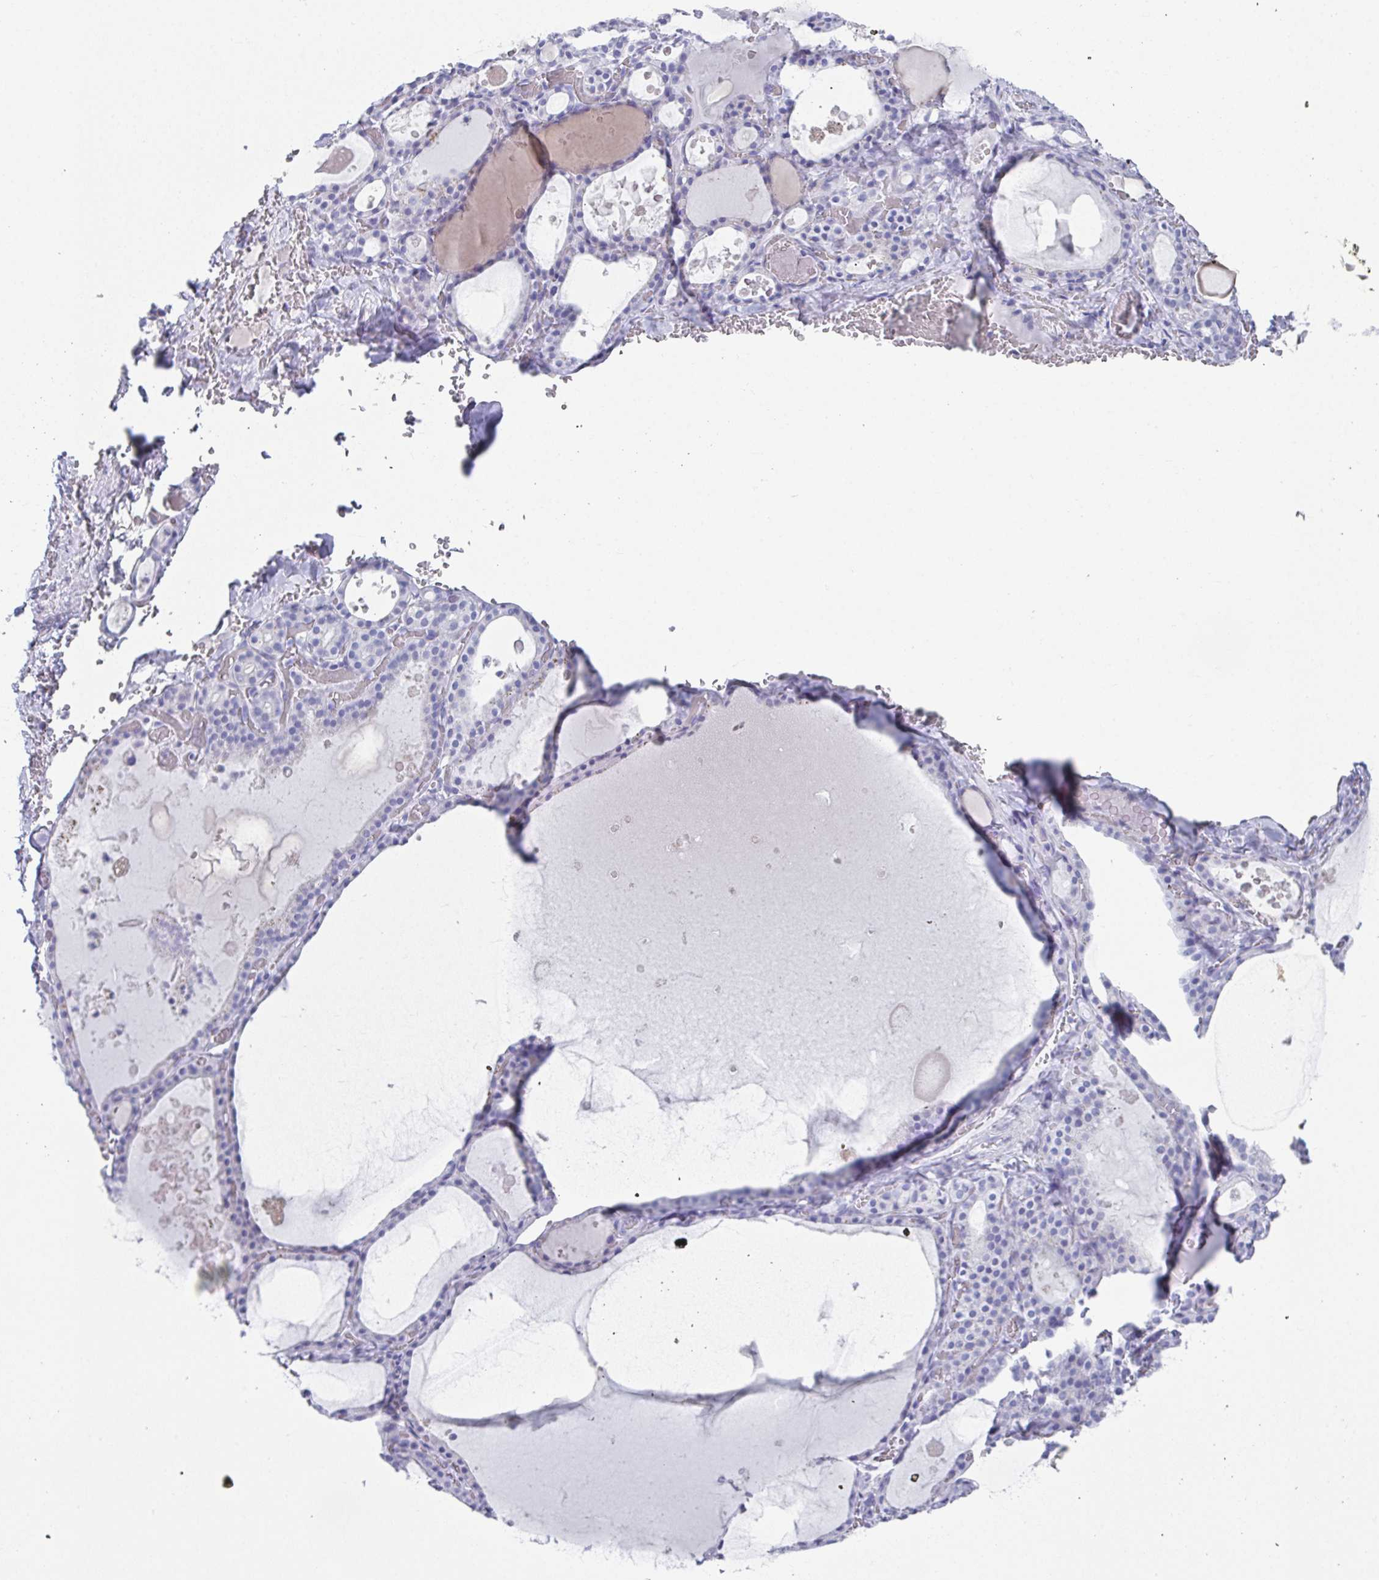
{"staining": {"intensity": "negative", "quantity": "none", "location": "none"}, "tissue": "thyroid gland", "cell_type": "Glandular cells", "image_type": "normal", "snomed": [{"axis": "morphology", "description": "Normal tissue, NOS"}, {"axis": "topography", "description": "Thyroid gland"}], "caption": "This is an immunohistochemistry micrograph of unremarkable thyroid gland. There is no positivity in glandular cells.", "gene": "SYCP1", "patient": {"sex": "male", "age": 56}}